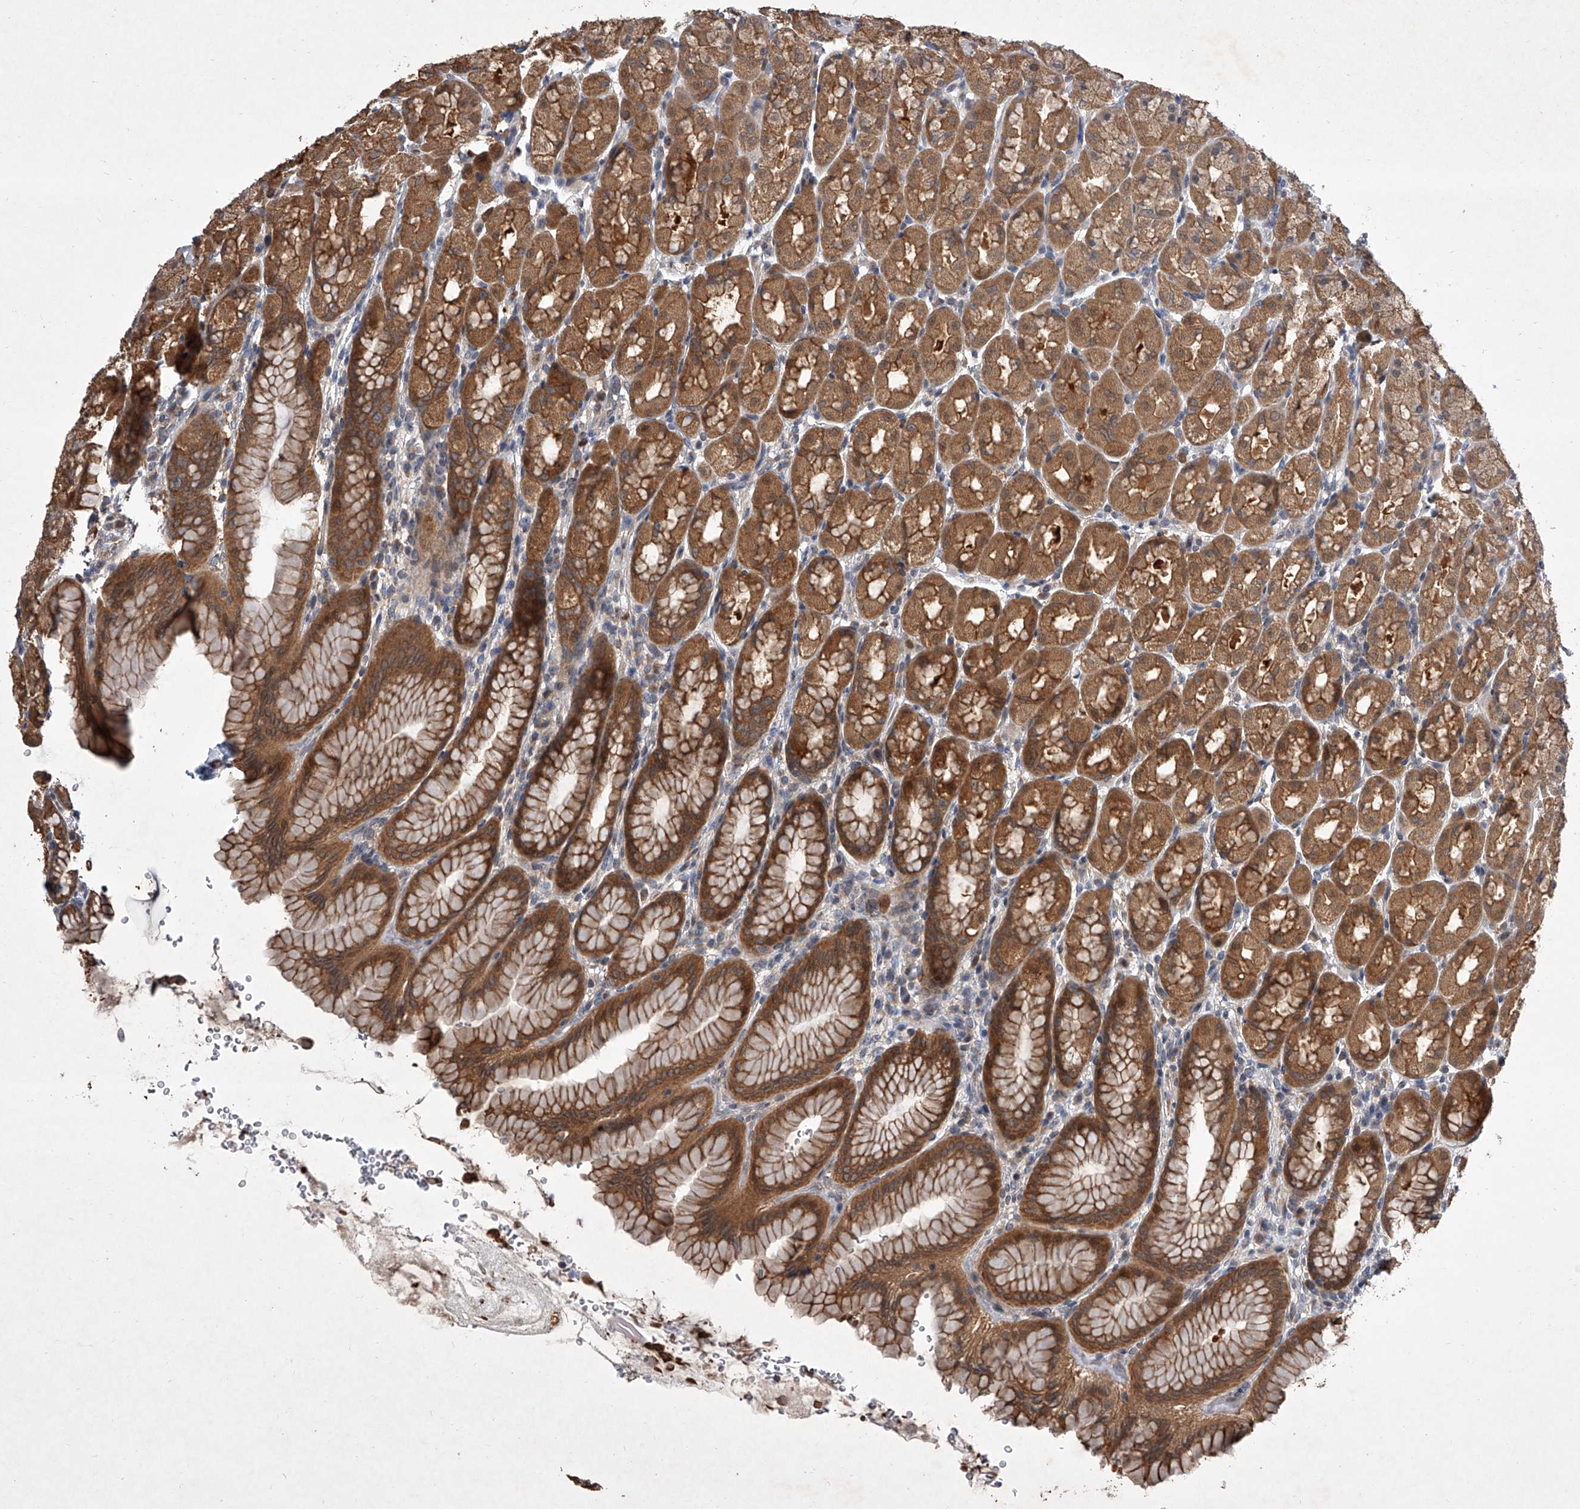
{"staining": {"intensity": "strong", "quantity": ">75%", "location": "cytoplasmic/membranous"}, "tissue": "stomach", "cell_type": "Glandular cells", "image_type": "normal", "snomed": [{"axis": "morphology", "description": "Normal tissue, NOS"}, {"axis": "topography", "description": "Stomach"}], "caption": "There is high levels of strong cytoplasmic/membranous expression in glandular cells of benign stomach, as demonstrated by immunohistochemical staining (brown color).", "gene": "BHLHE23", "patient": {"sex": "male", "age": 42}}